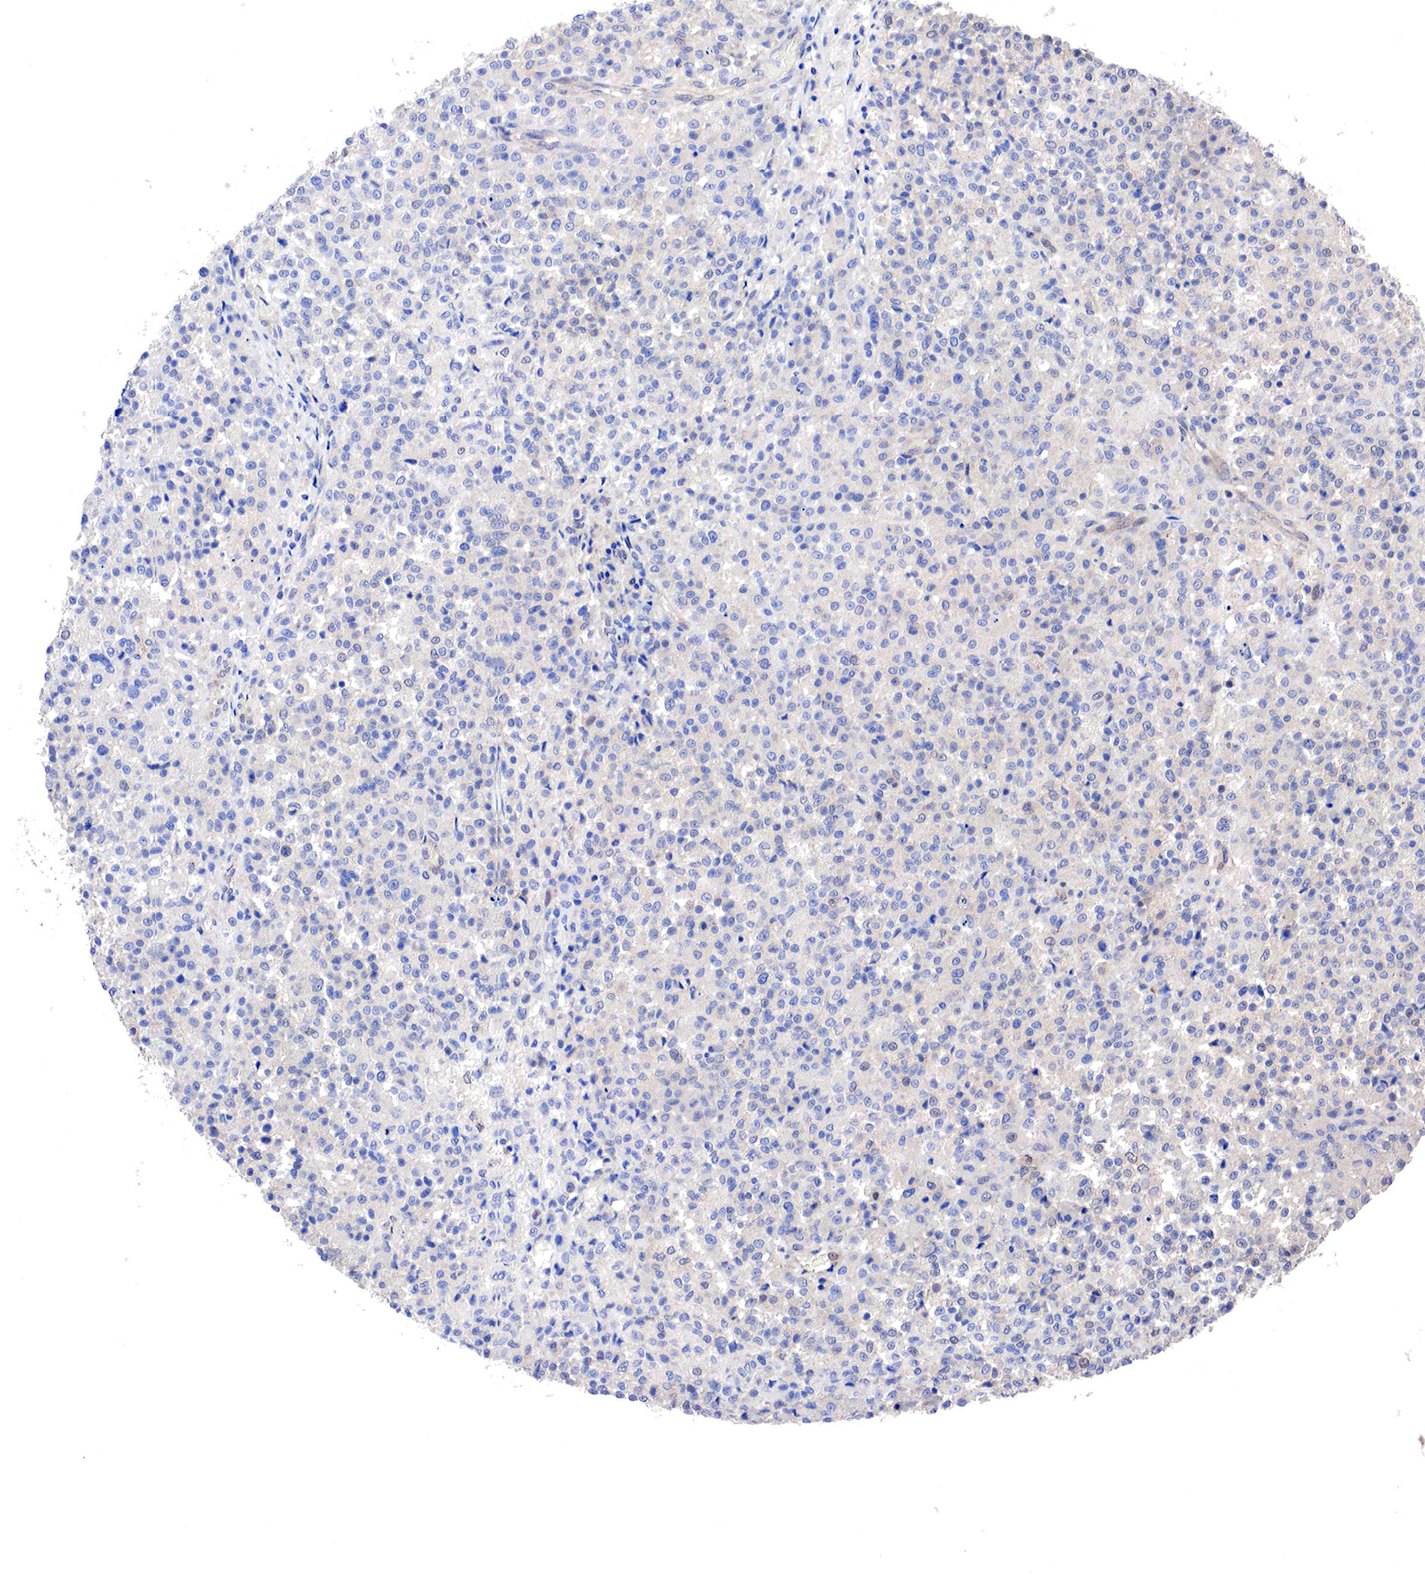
{"staining": {"intensity": "negative", "quantity": "none", "location": "none"}, "tissue": "testis cancer", "cell_type": "Tumor cells", "image_type": "cancer", "snomed": [{"axis": "morphology", "description": "Seminoma, NOS"}, {"axis": "topography", "description": "Testis"}], "caption": "Tumor cells show no significant expression in testis cancer (seminoma). Brightfield microscopy of immunohistochemistry (IHC) stained with DAB (brown) and hematoxylin (blue), captured at high magnification.", "gene": "PABIR2", "patient": {"sex": "male", "age": 59}}